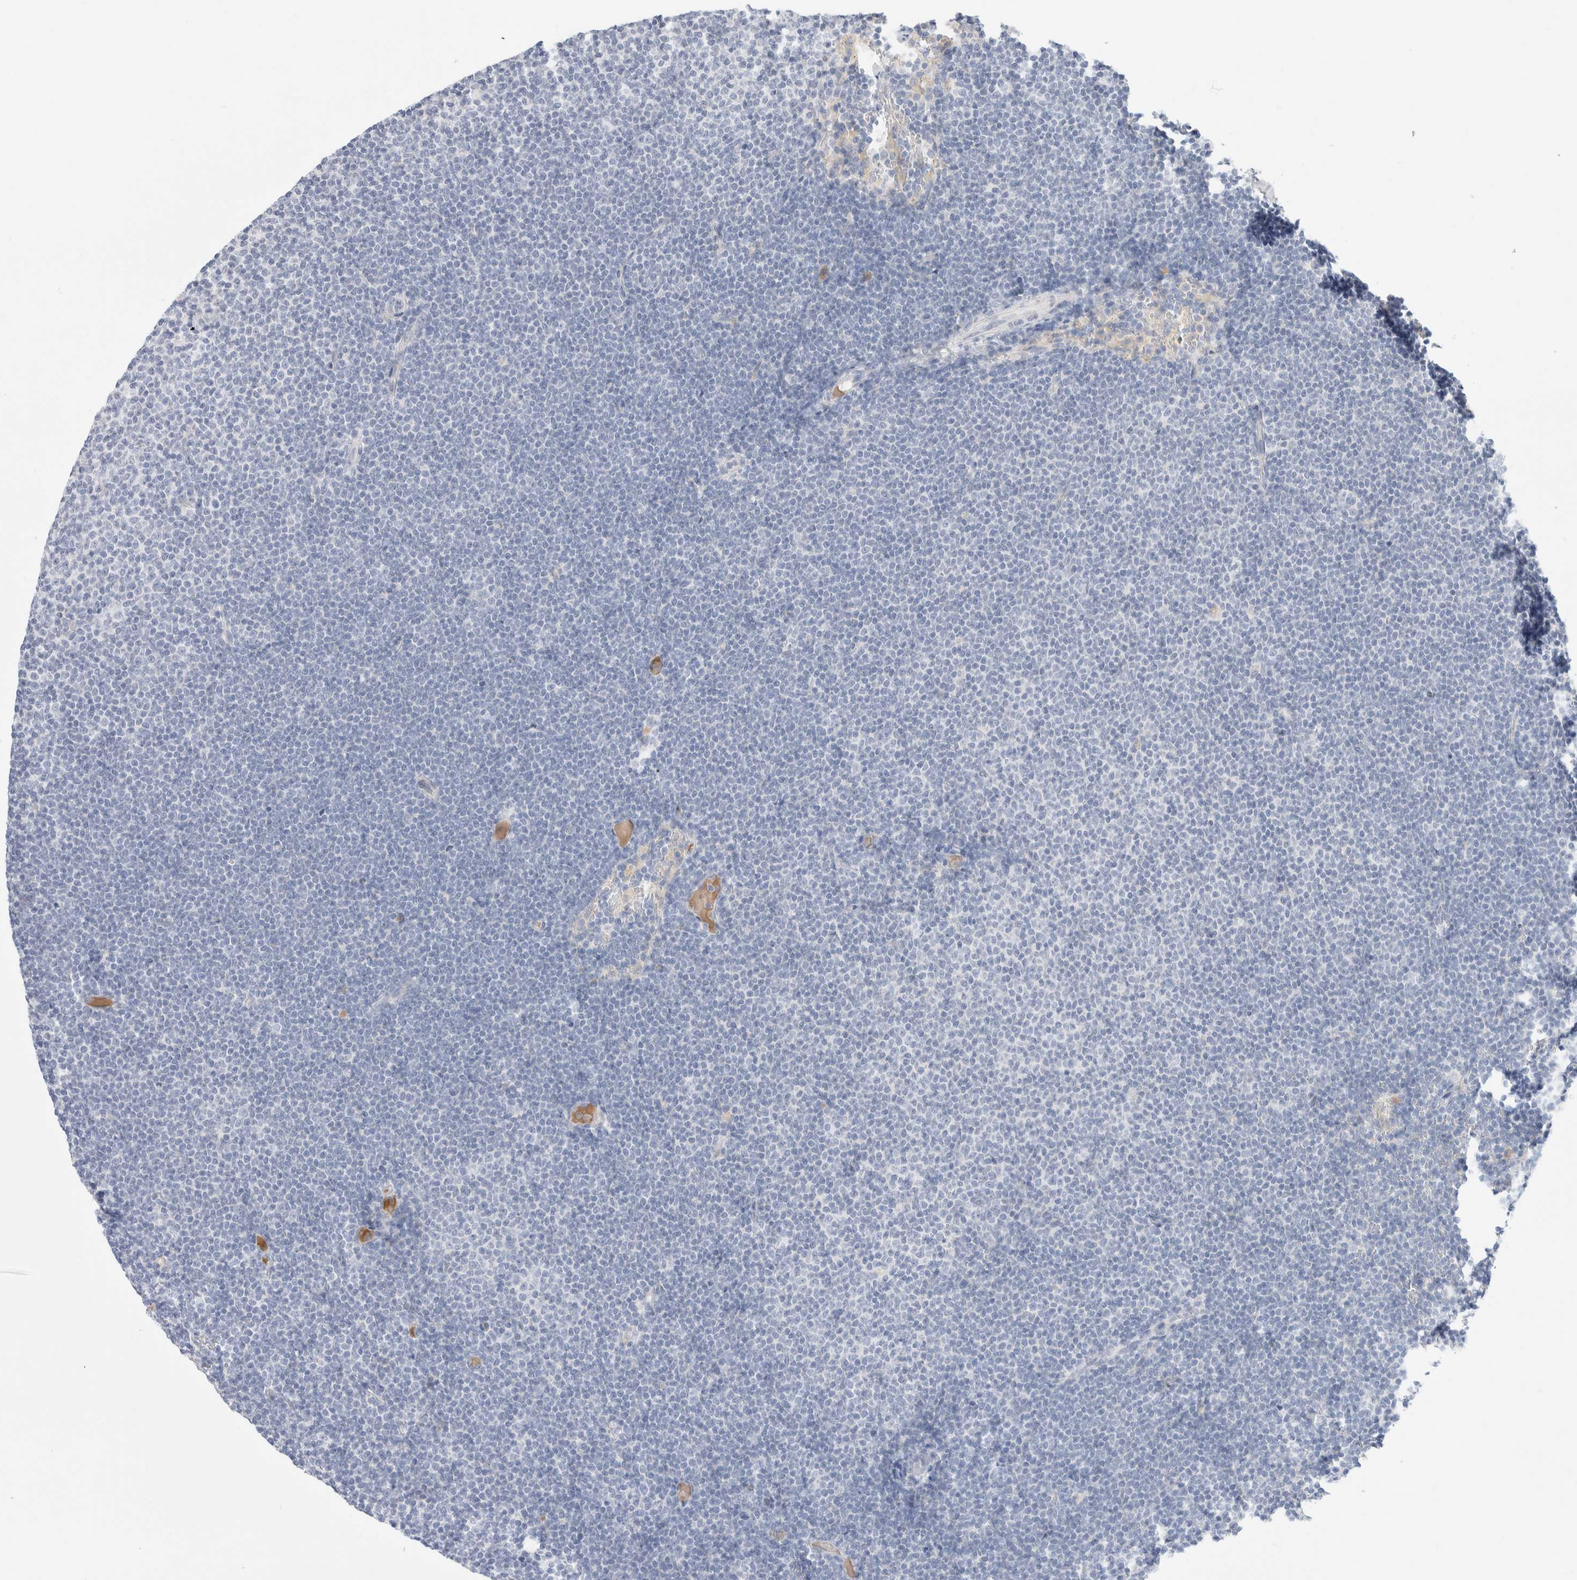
{"staining": {"intensity": "negative", "quantity": "none", "location": "none"}, "tissue": "lymphoma", "cell_type": "Tumor cells", "image_type": "cancer", "snomed": [{"axis": "morphology", "description": "Malignant lymphoma, non-Hodgkin's type, Low grade"}, {"axis": "topography", "description": "Lymph node"}], "caption": "The photomicrograph reveals no significant staining in tumor cells of lymphoma. (DAB immunohistochemistry, high magnification).", "gene": "RUSF1", "patient": {"sex": "female", "age": 53}}